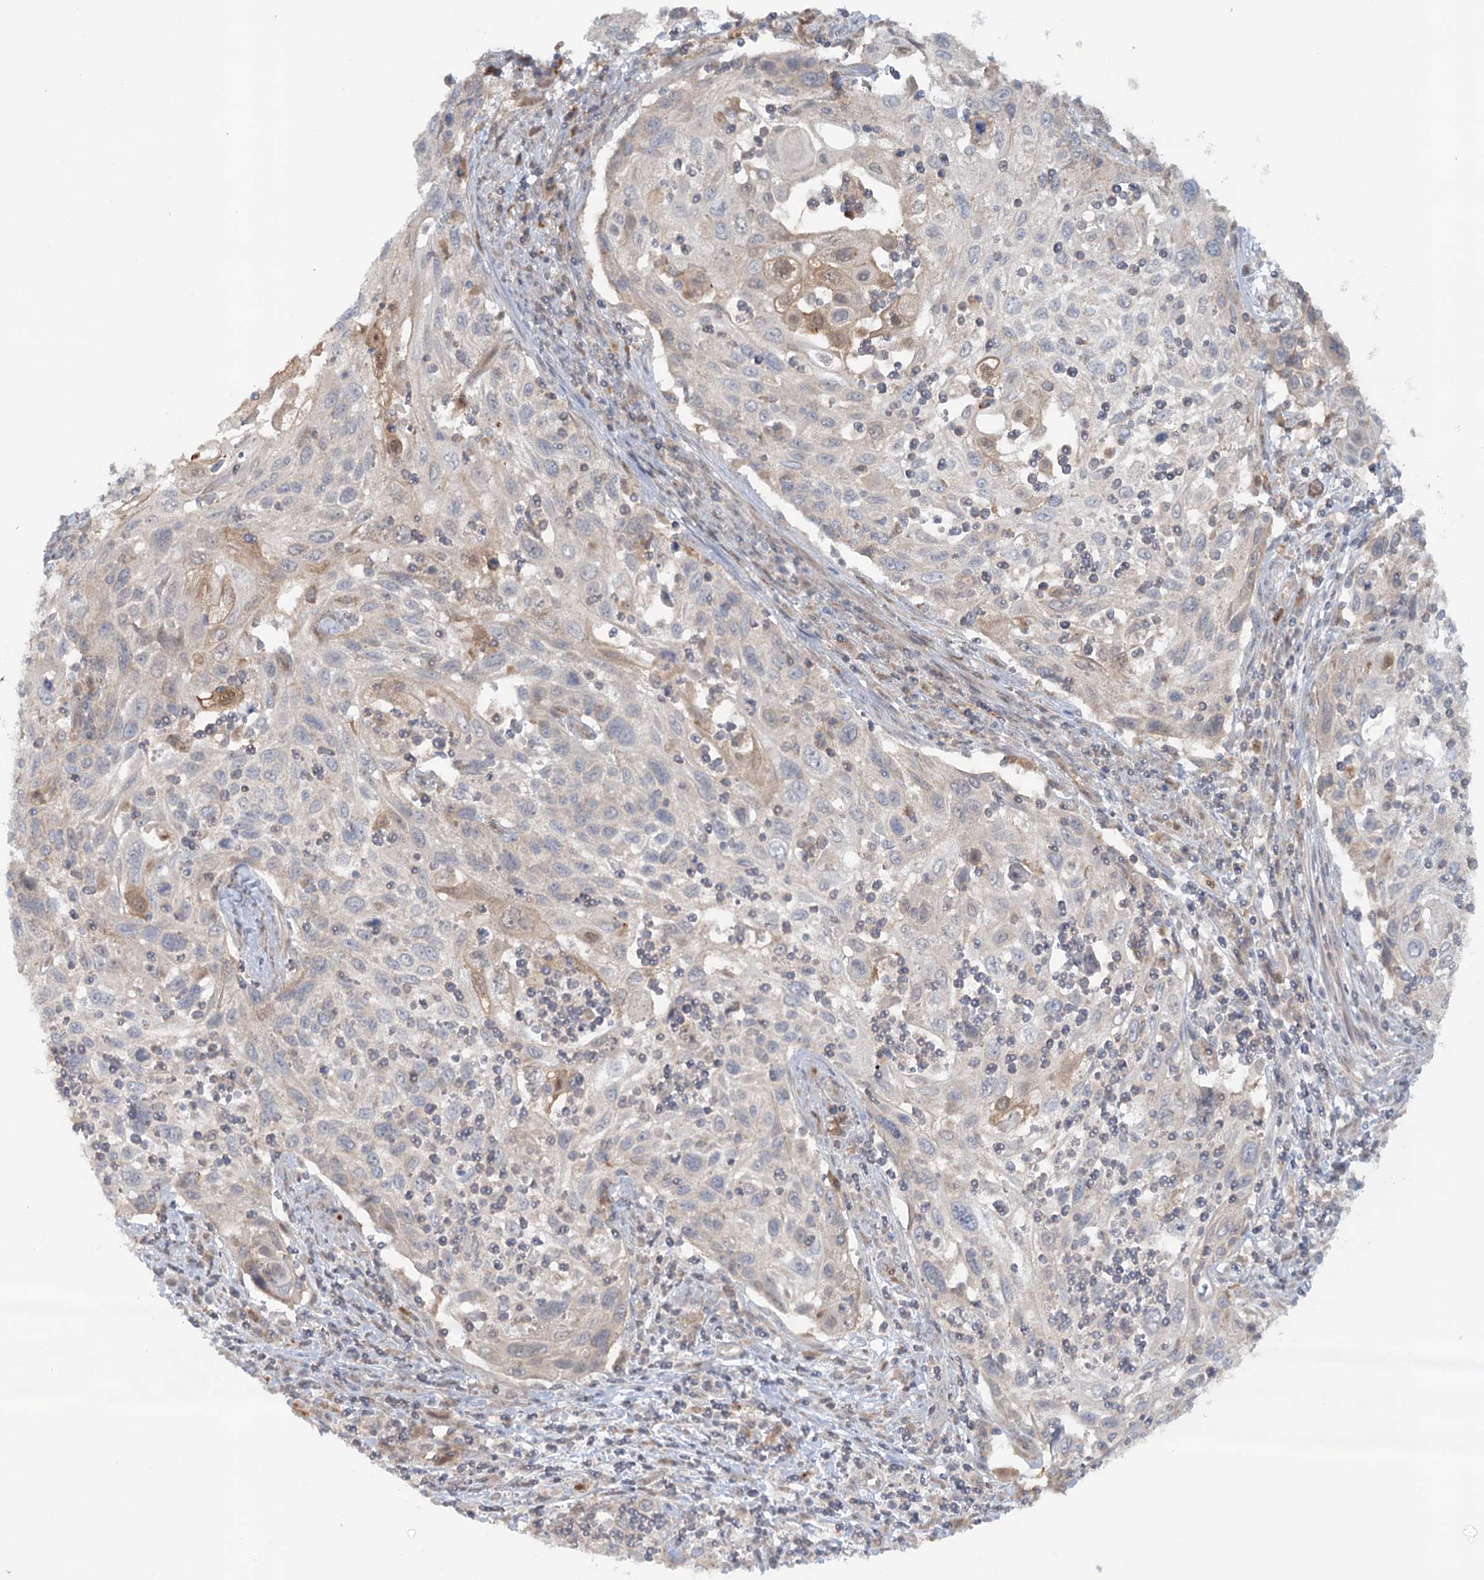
{"staining": {"intensity": "negative", "quantity": "none", "location": "none"}, "tissue": "cervical cancer", "cell_type": "Tumor cells", "image_type": "cancer", "snomed": [{"axis": "morphology", "description": "Squamous cell carcinoma, NOS"}, {"axis": "topography", "description": "Cervix"}], "caption": "The histopathology image exhibits no staining of tumor cells in cervical cancer (squamous cell carcinoma).", "gene": "GBE1", "patient": {"sex": "female", "age": 70}}